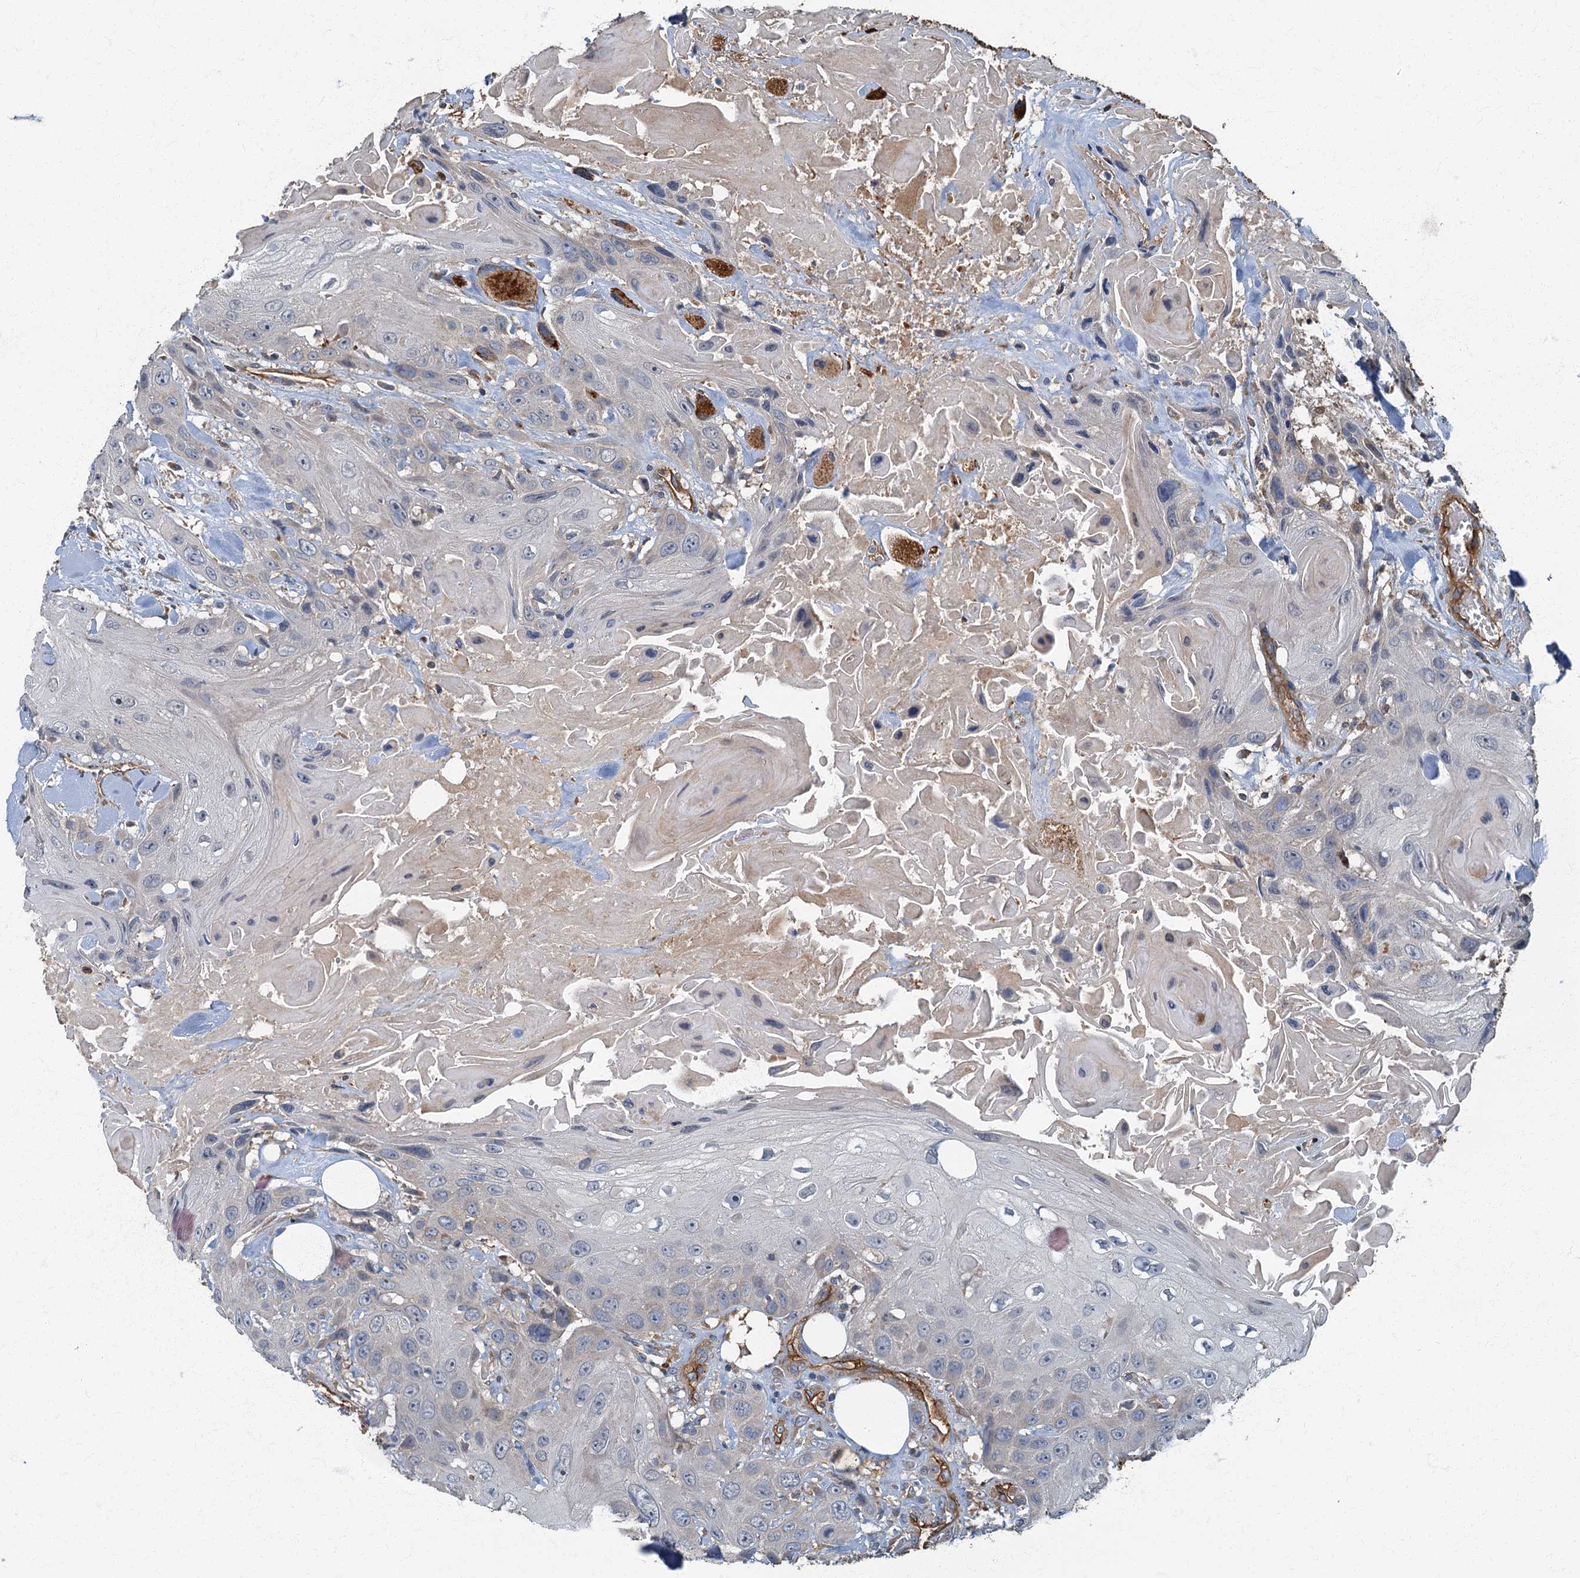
{"staining": {"intensity": "negative", "quantity": "none", "location": "none"}, "tissue": "head and neck cancer", "cell_type": "Tumor cells", "image_type": "cancer", "snomed": [{"axis": "morphology", "description": "Squamous cell carcinoma, NOS"}, {"axis": "topography", "description": "Head-Neck"}], "caption": "This is an immunohistochemistry photomicrograph of head and neck cancer. There is no staining in tumor cells.", "gene": "ARL11", "patient": {"sex": "male", "age": 81}}